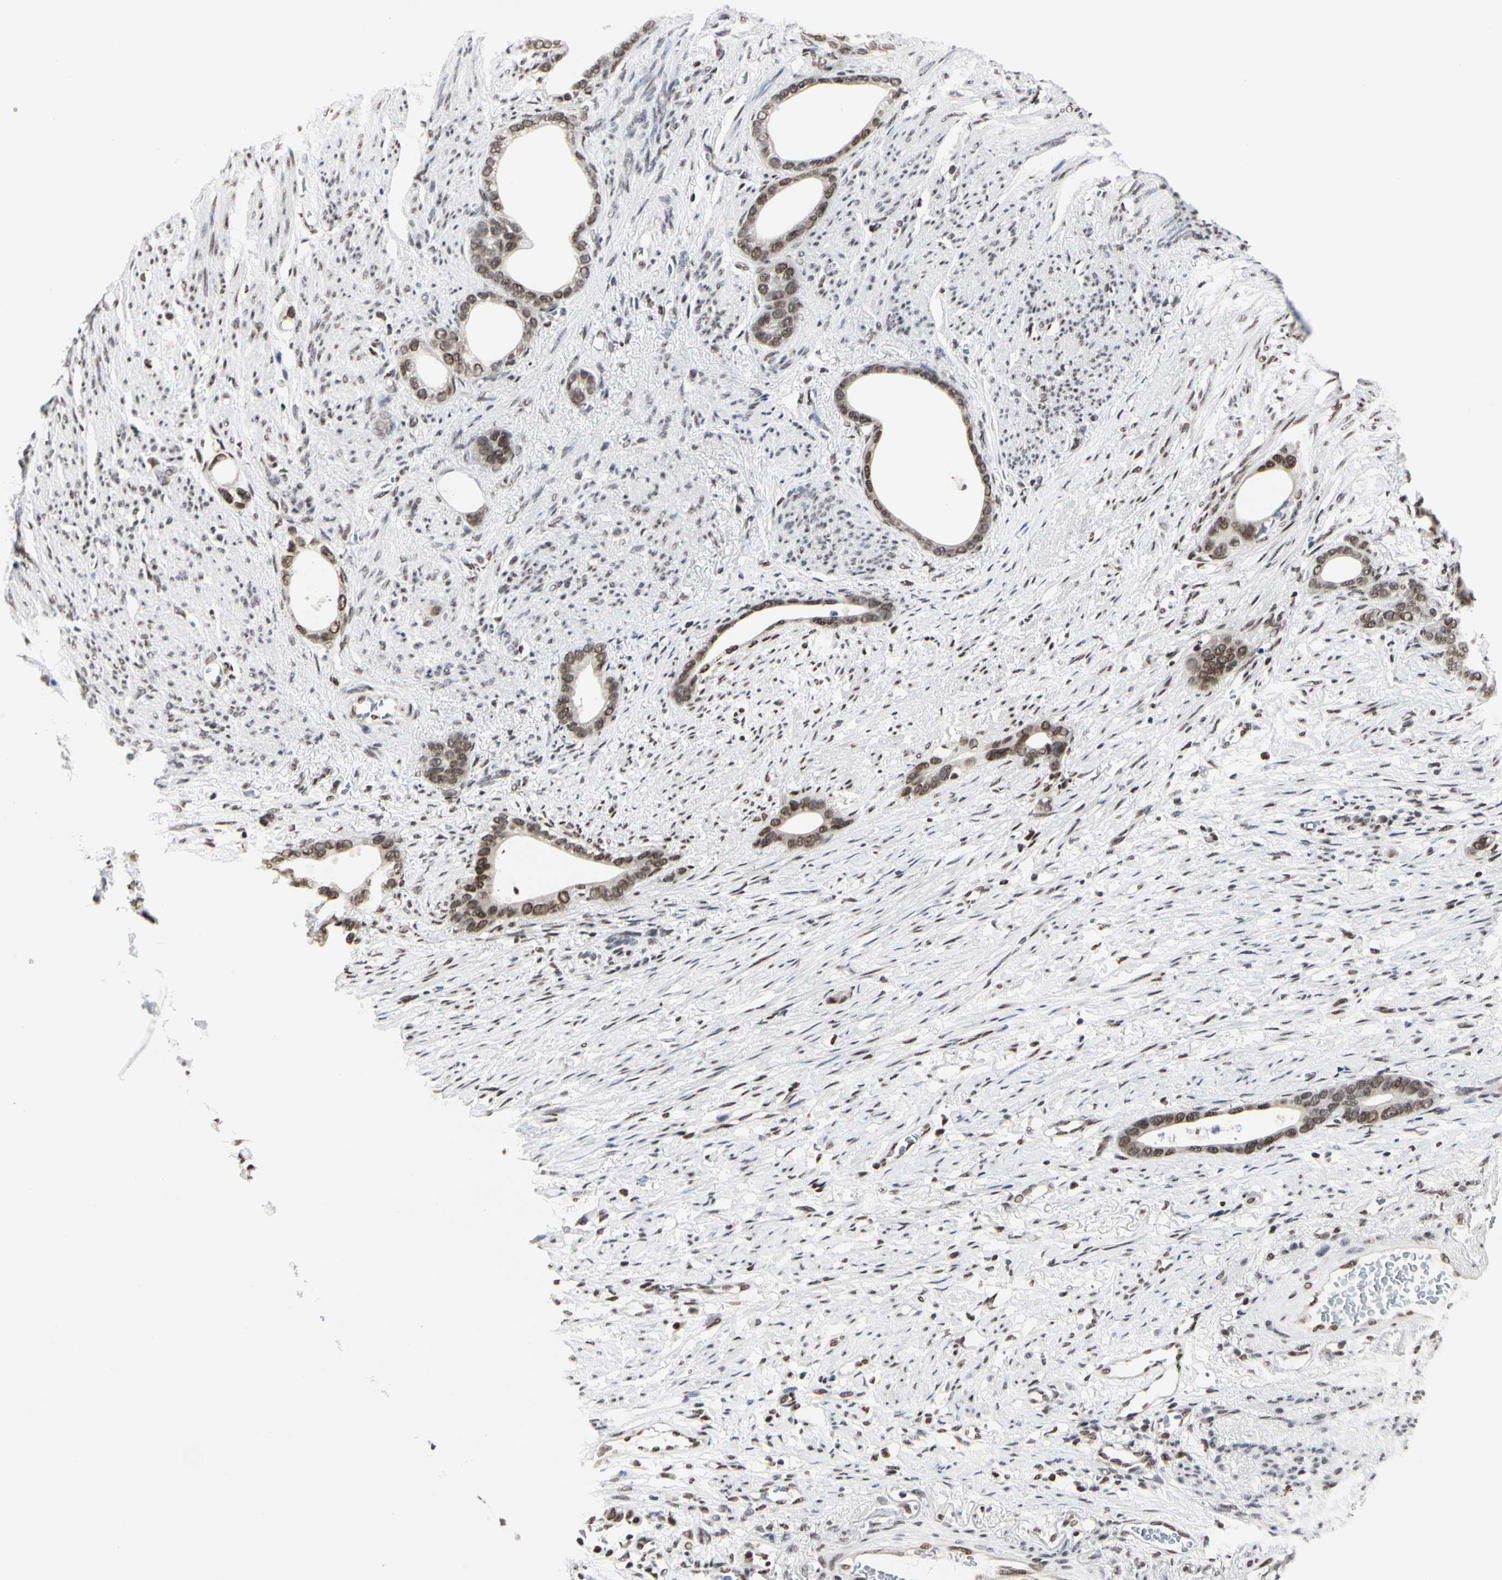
{"staining": {"intensity": "moderate", "quantity": ">75%", "location": "nuclear"}, "tissue": "stomach cancer", "cell_type": "Tumor cells", "image_type": "cancer", "snomed": [{"axis": "morphology", "description": "Adenocarcinoma, NOS"}, {"axis": "topography", "description": "Stomach"}], "caption": "Immunohistochemical staining of stomach cancer demonstrates moderate nuclear protein positivity in about >75% of tumor cells.", "gene": "PRMT3", "patient": {"sex": "female", "age": 75}}